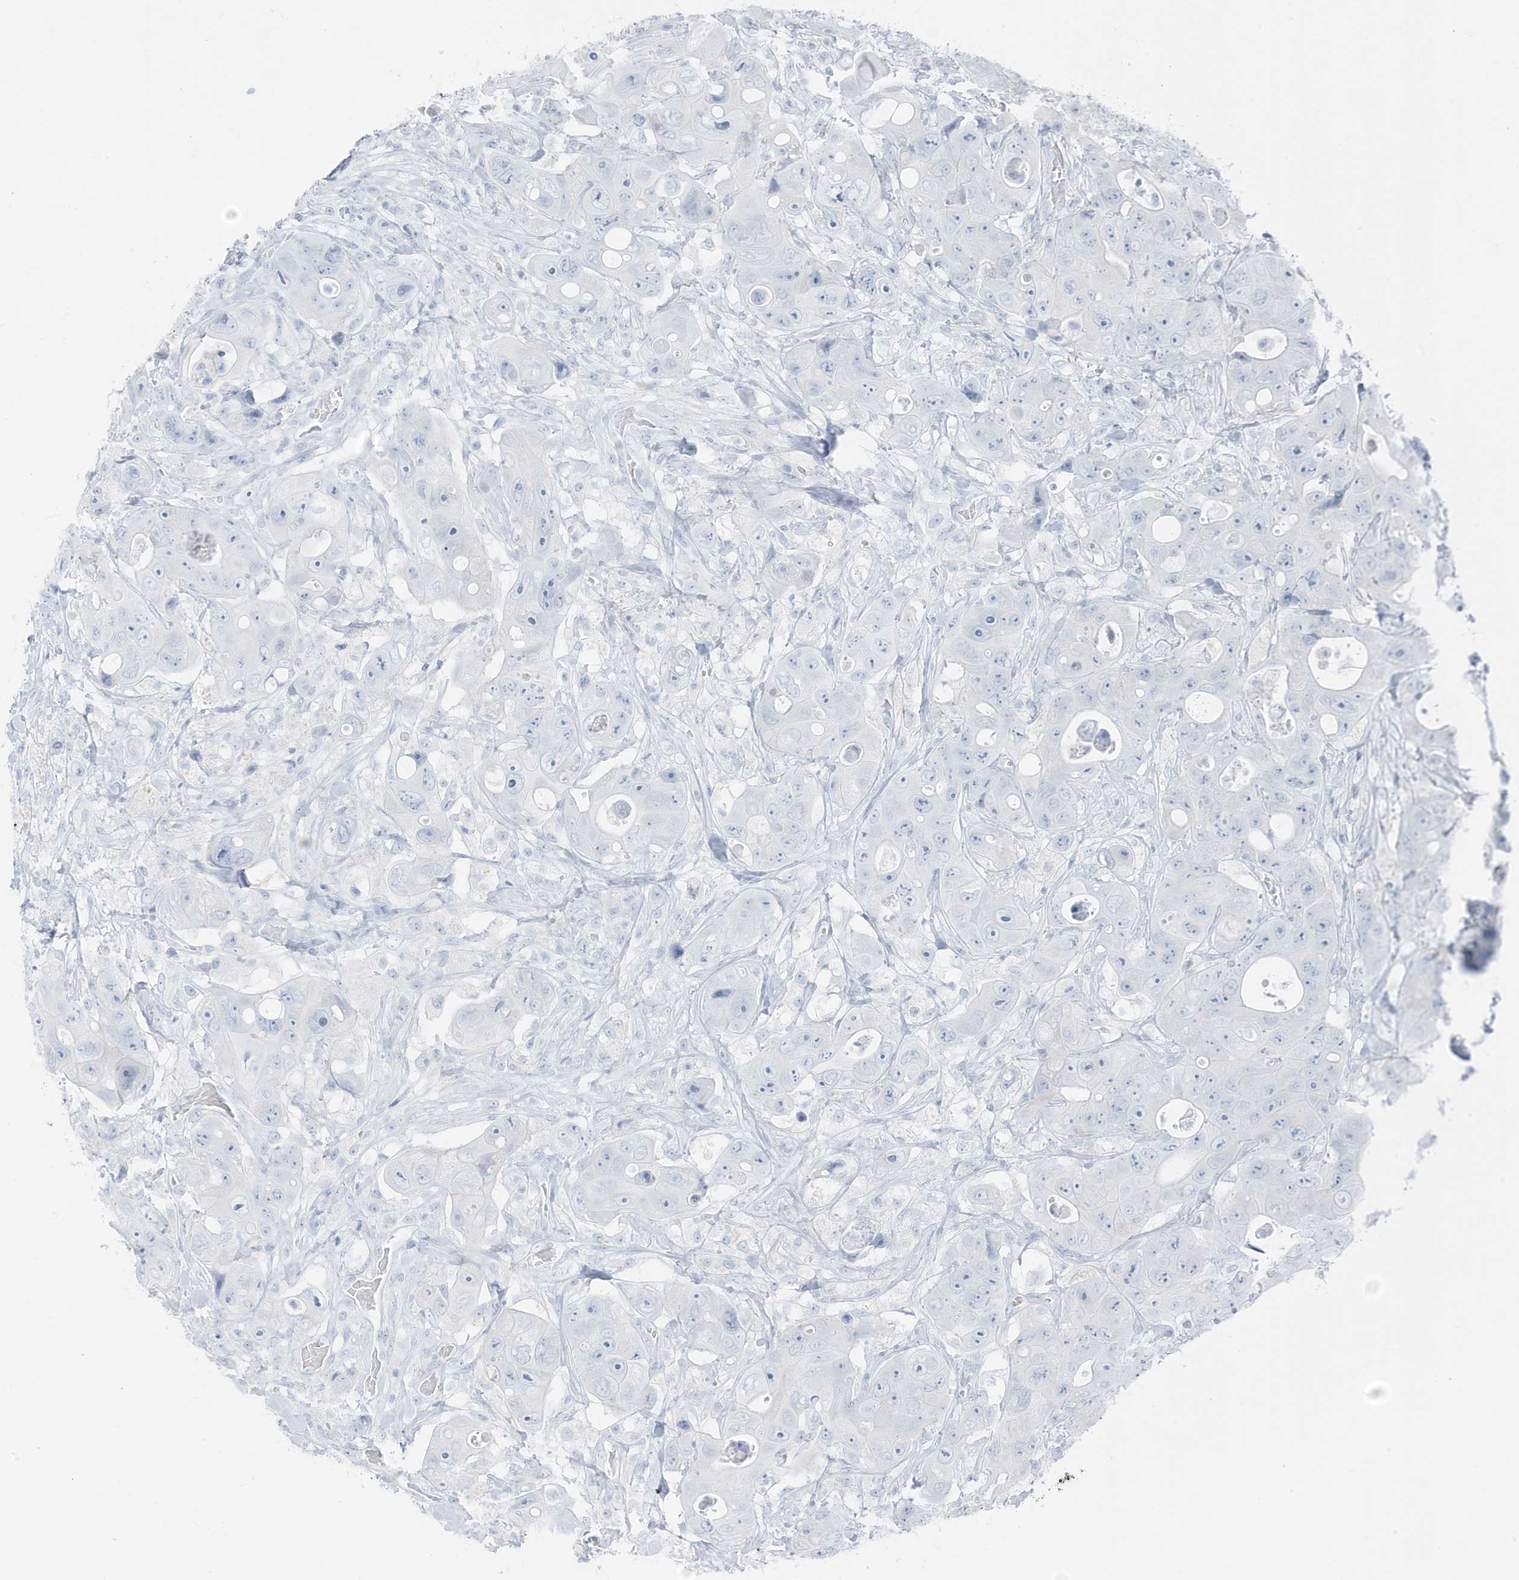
{"staining": {"intensity": "negative", "quantity": "none", "location": "none"}, "tissue": "colorectal cancer", "cell_type": "Tumor cells", "image_type": "cancer", "snomed": [{"axis": "morphology", "description": "Adenocarcinoma, NOS"}, {"axis": "topography", "description": "Colon"}], "caption": "Immunohistochemical staining of human colorectal cancer shows no significant expression in tumor cells.", "gene": "ZFP64", "patient": {"sex": "female", "age": 46}}